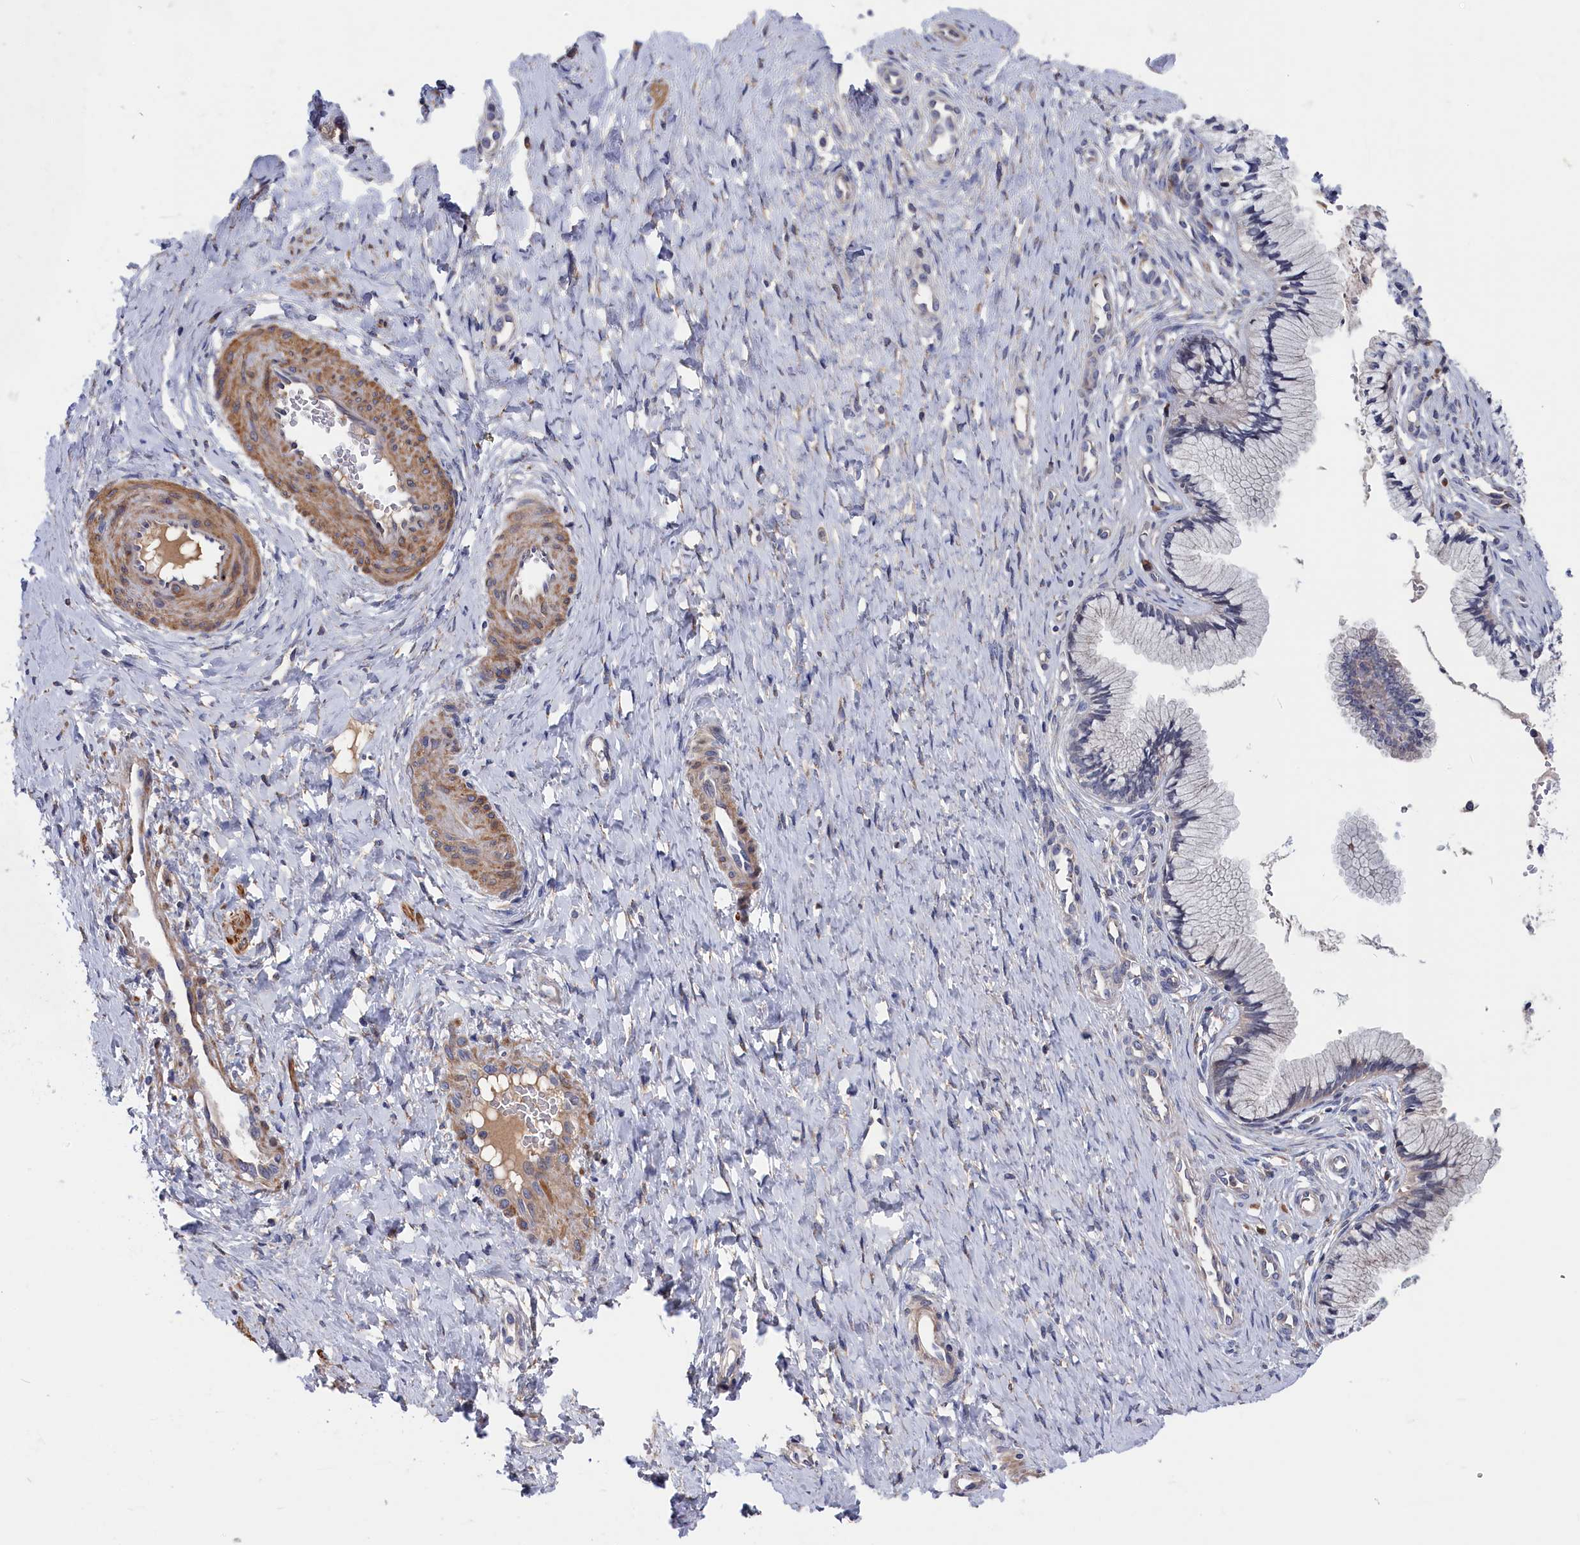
{"staining": {"intensity": "weak", "quantity": "<25%", "location": "cytoplasmic/membranous"}, "tissue": "cervix", "cell_type": "Glandular cells", "image_type": "normal", "snomed": [{"axis": "morphology", "description": "Normal tissue, NOS"}, {"axis": "topography", "description": "Cervix"}], "caption": "Normal cervix was stained to show a protein in brown. There is no significant expression in glandular cells. (DAB (3,3'-diaminobenzidine) IHC, high magnification).", "gene": "CYB5D2", "patient": {"sex": "female", "age": 36}}